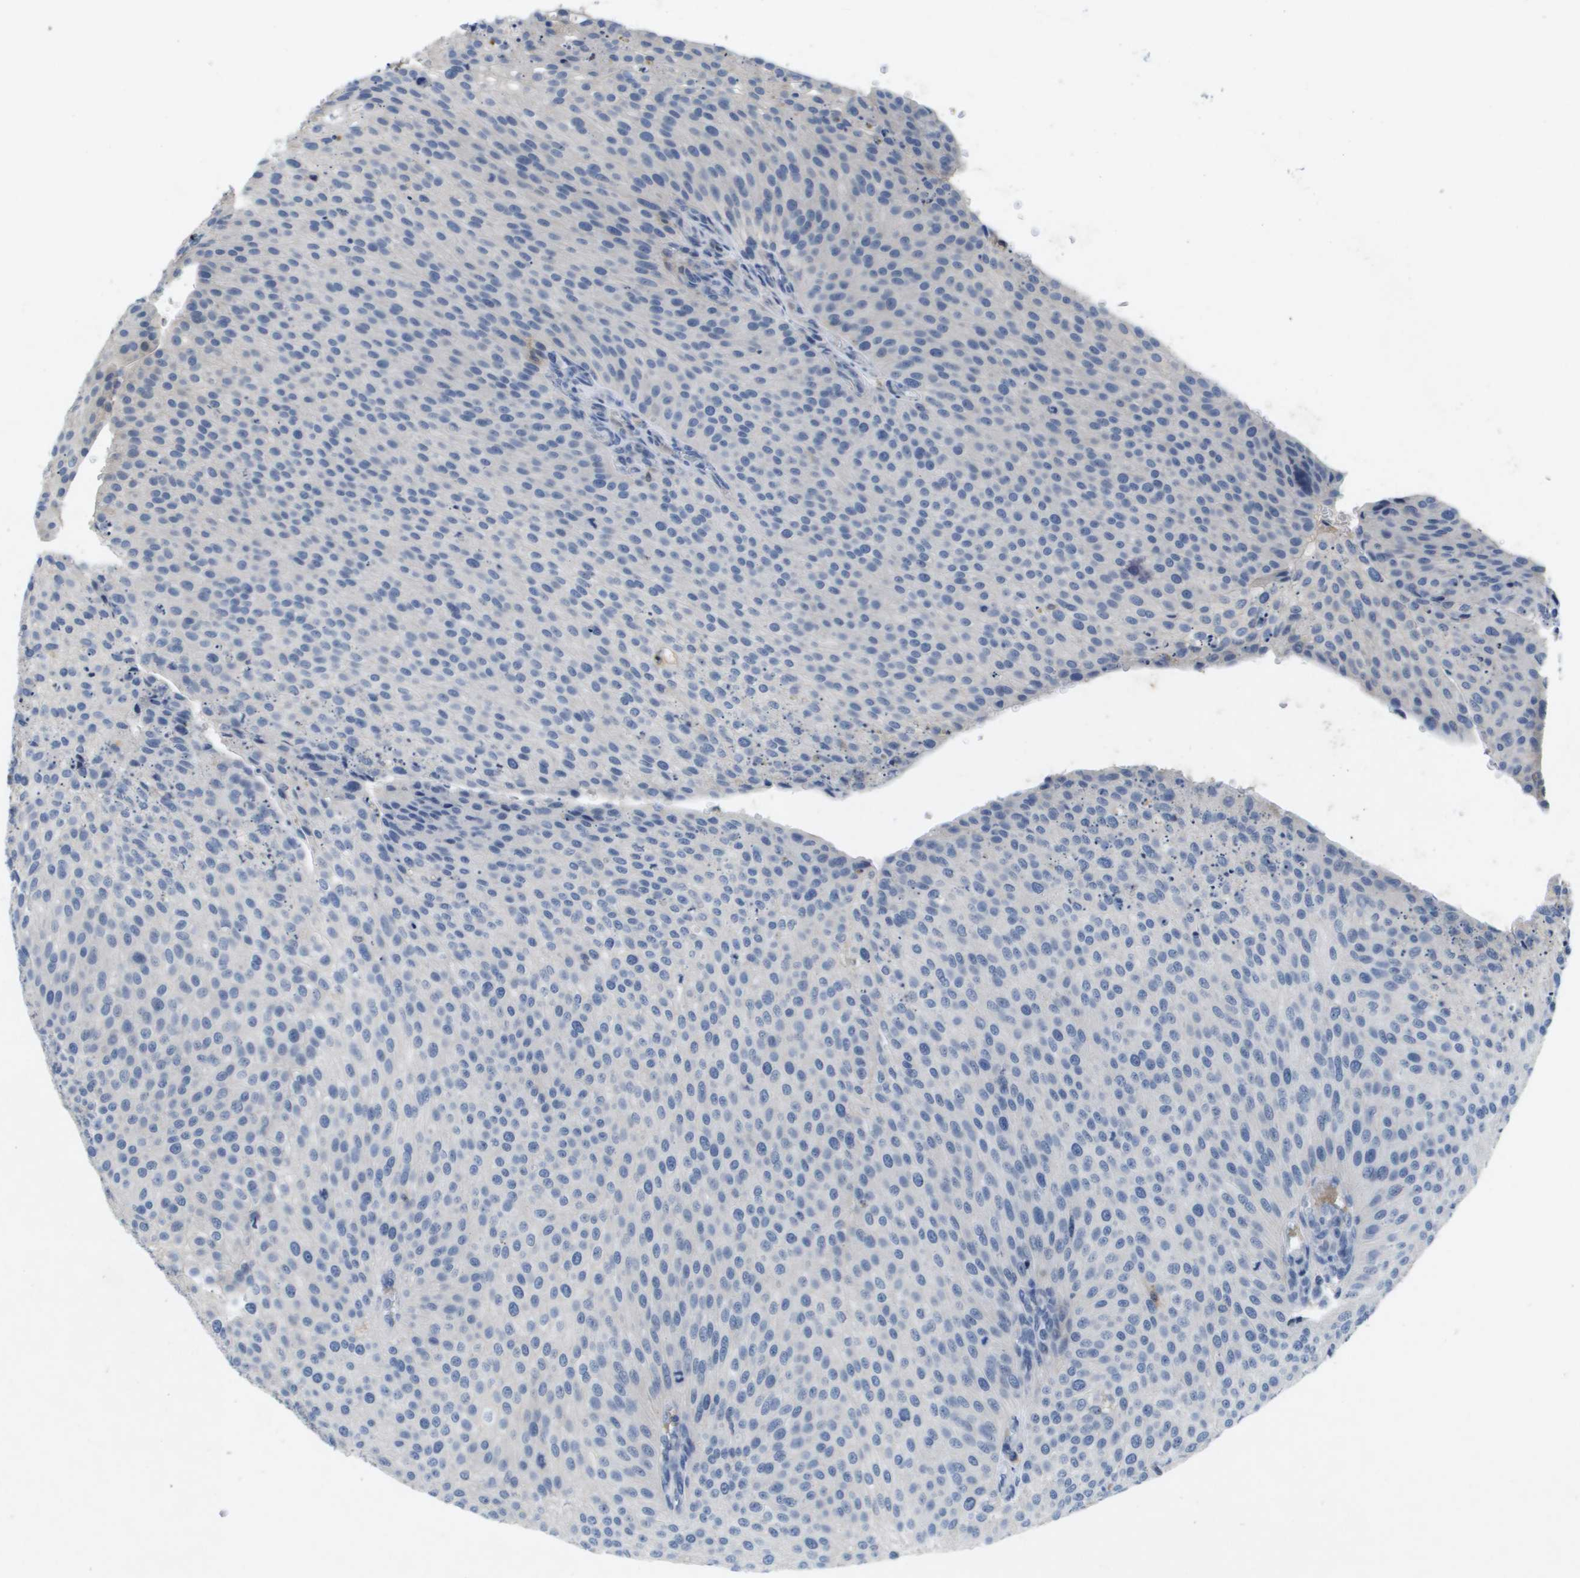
{"staining": {"intensity": "negative", "quantity": "none", "location": "none"}, "tissue": "urothelial cancer", "cell_type": "Tumor cells", "image_type": "cancer", "snomed": [{"axis": "morphology", "description": "Urothelial carcinoma, Low grade"}, {"axis": "topography", "description": "Smooth muscle"}, {"axis": "topography", "description": "Urinary bladder"}], "caption": "DAB immunohistochemical staining of urothelial cancer reveals no significant staining in tumor cells.", "gene": "LIPG", "patient": {"sex": "male", "age": 60}}